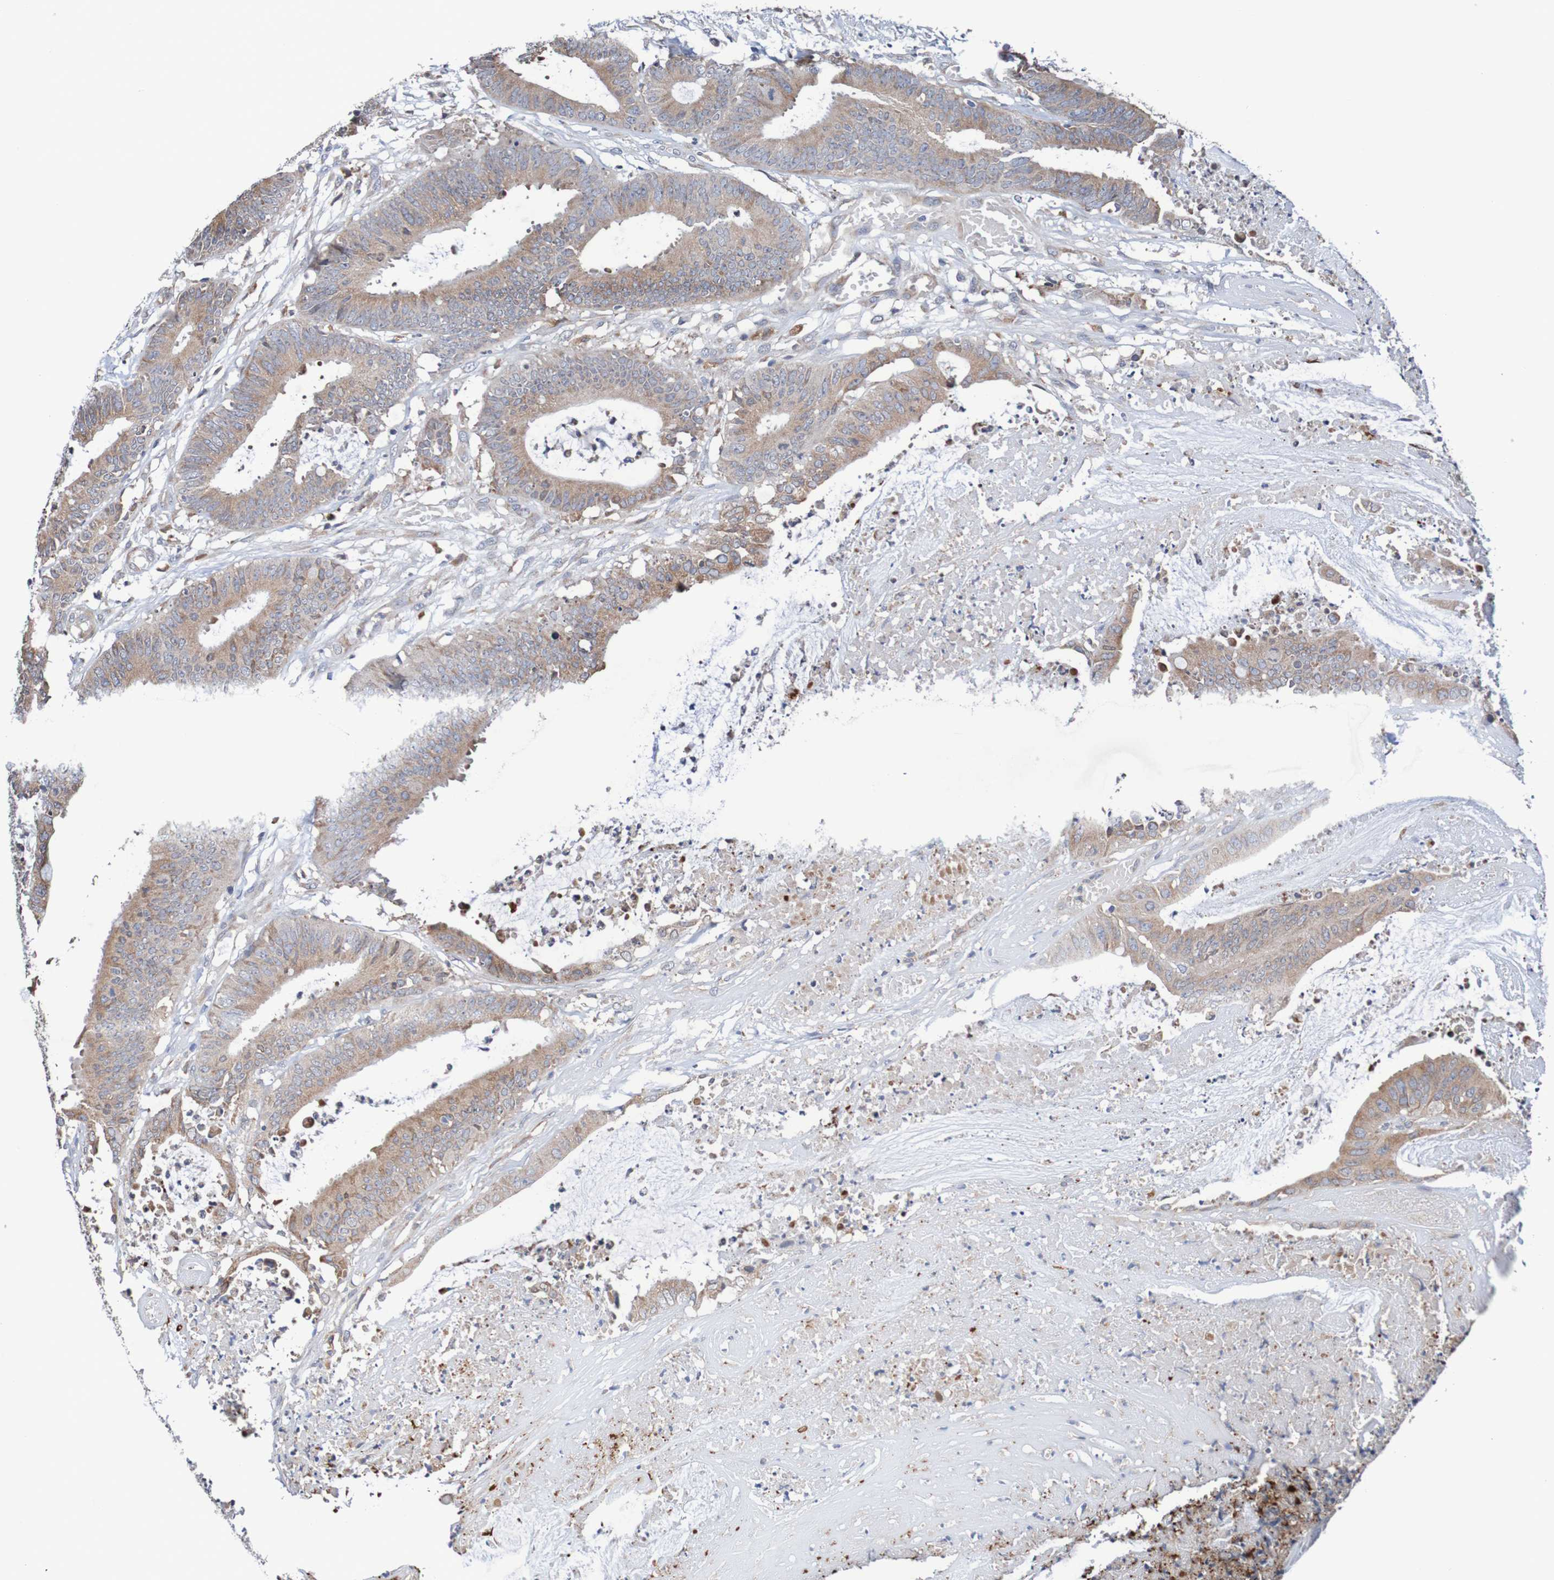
{"staining": {"intensity": "moderate", "quantity": ">75%", "location": "cytoplasmic/membranous"}, "tissue": "colorectal cancer", "cell_type": "Tumor cells", "image_type": "cancer", "snomed": [{"axis": "morphology", "description": "Adenocarcinoma, NOS"}, {"axis": "topography", "description": "Rectum"}], "caption": "Protein analysis of colorectal adenocarcinoma tissue shows moderate cytoplasmic/membranous expression in about >75% of tumor cells. (IHC, brightfield microscopy, high magnification).", "gene": "FIBP", "patient": {"sex": "female", "age": 66}}